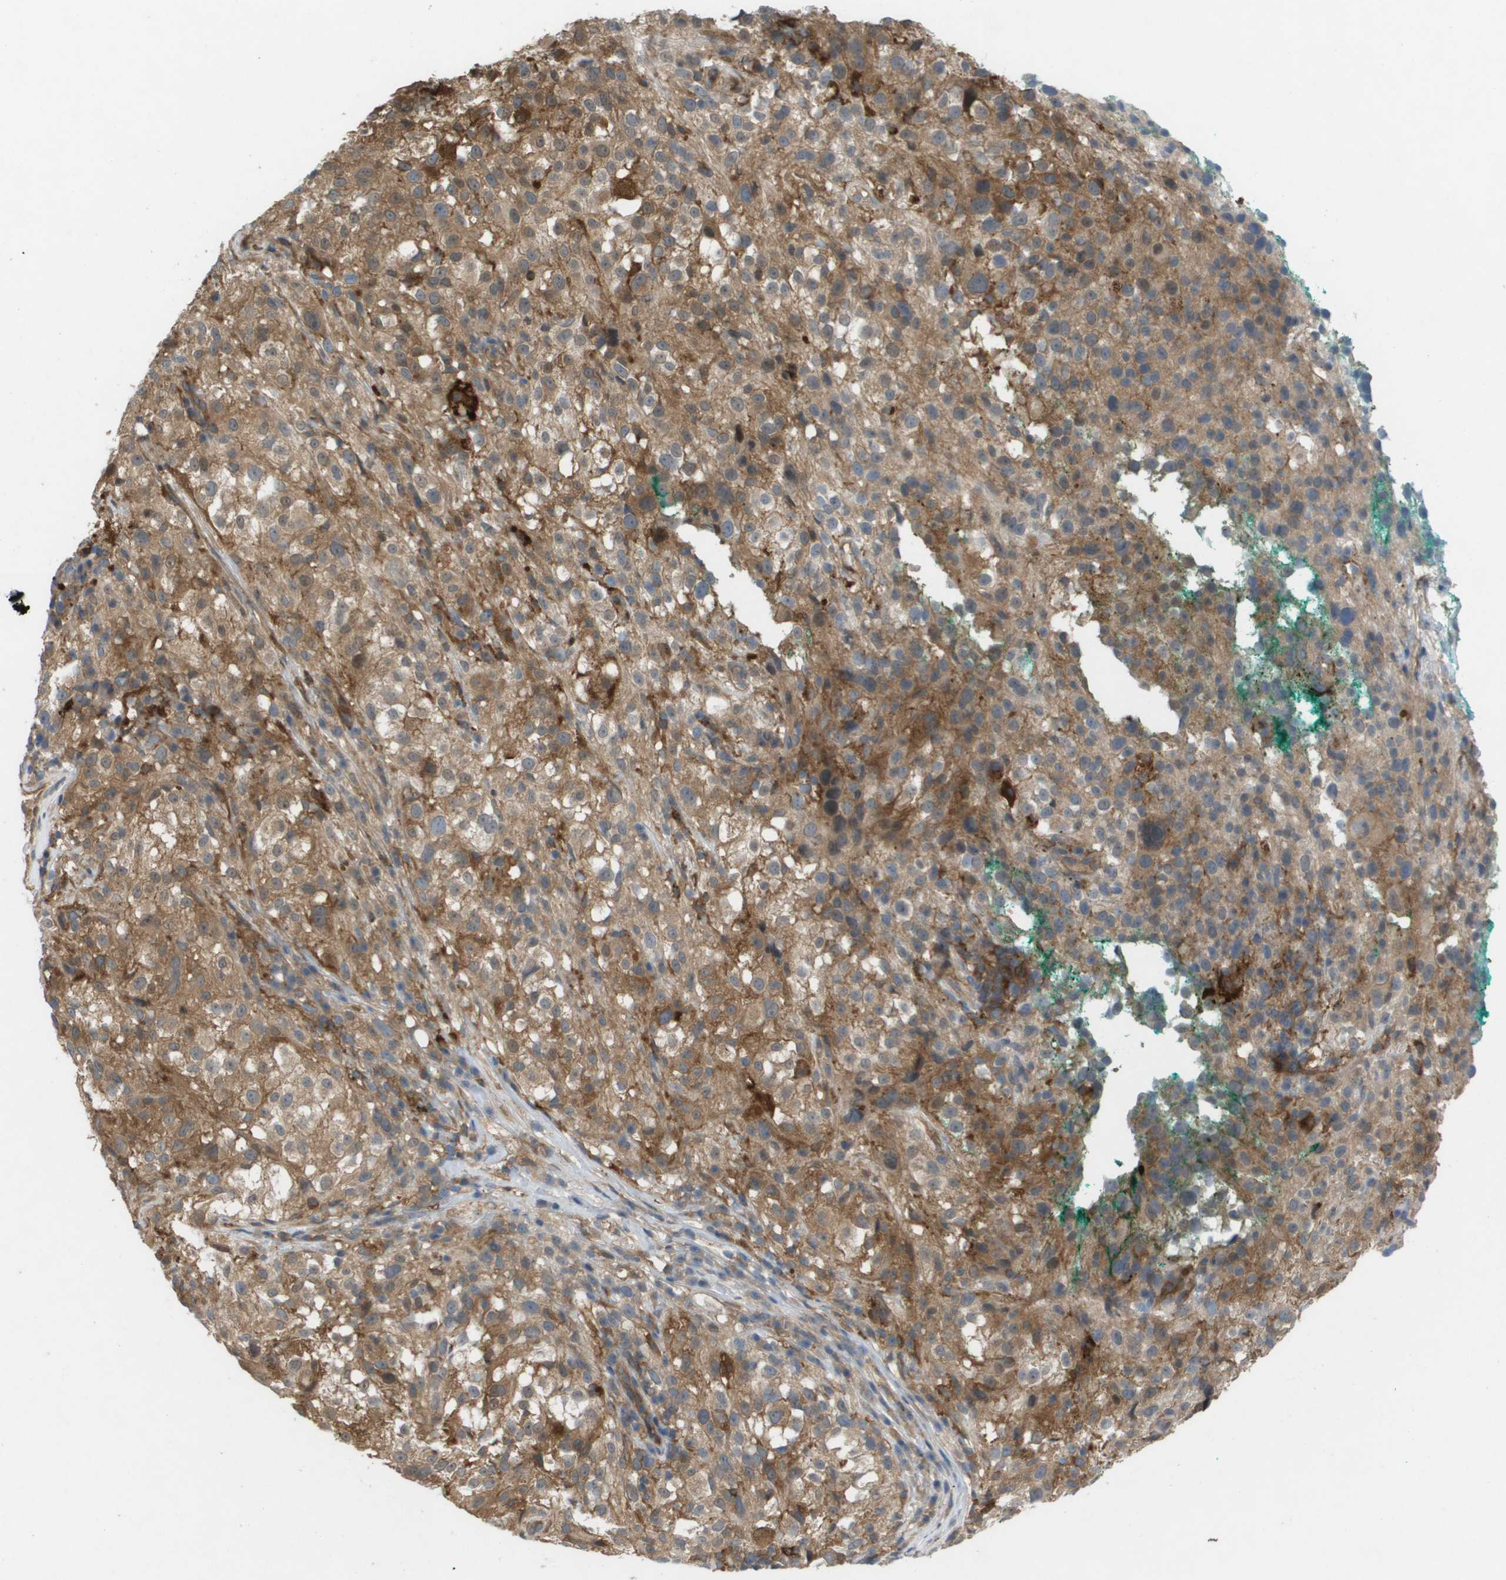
{"staining": {"intensity": "moderate", "quantity": ">75%", "location": "cytoplasmic/membranous"}, "tissue": "melanoma", "cell_type": "Tumor cells", "image_type": "cancer", "snomed": [{"axis": "morphology", "description": "Necrosis, NOS"}, {"axis": "morphology", "description": "Malignant melanoma, NOS"}, {"axis": "topography", "description": "Skin"}], "caption": "A brown stain highlights moderate cytoplasmic/membranous positivity of a protein in human melanoma tumor cells.", "gene": "PALD1", "patient": {"sex": "female", "age": 87}}